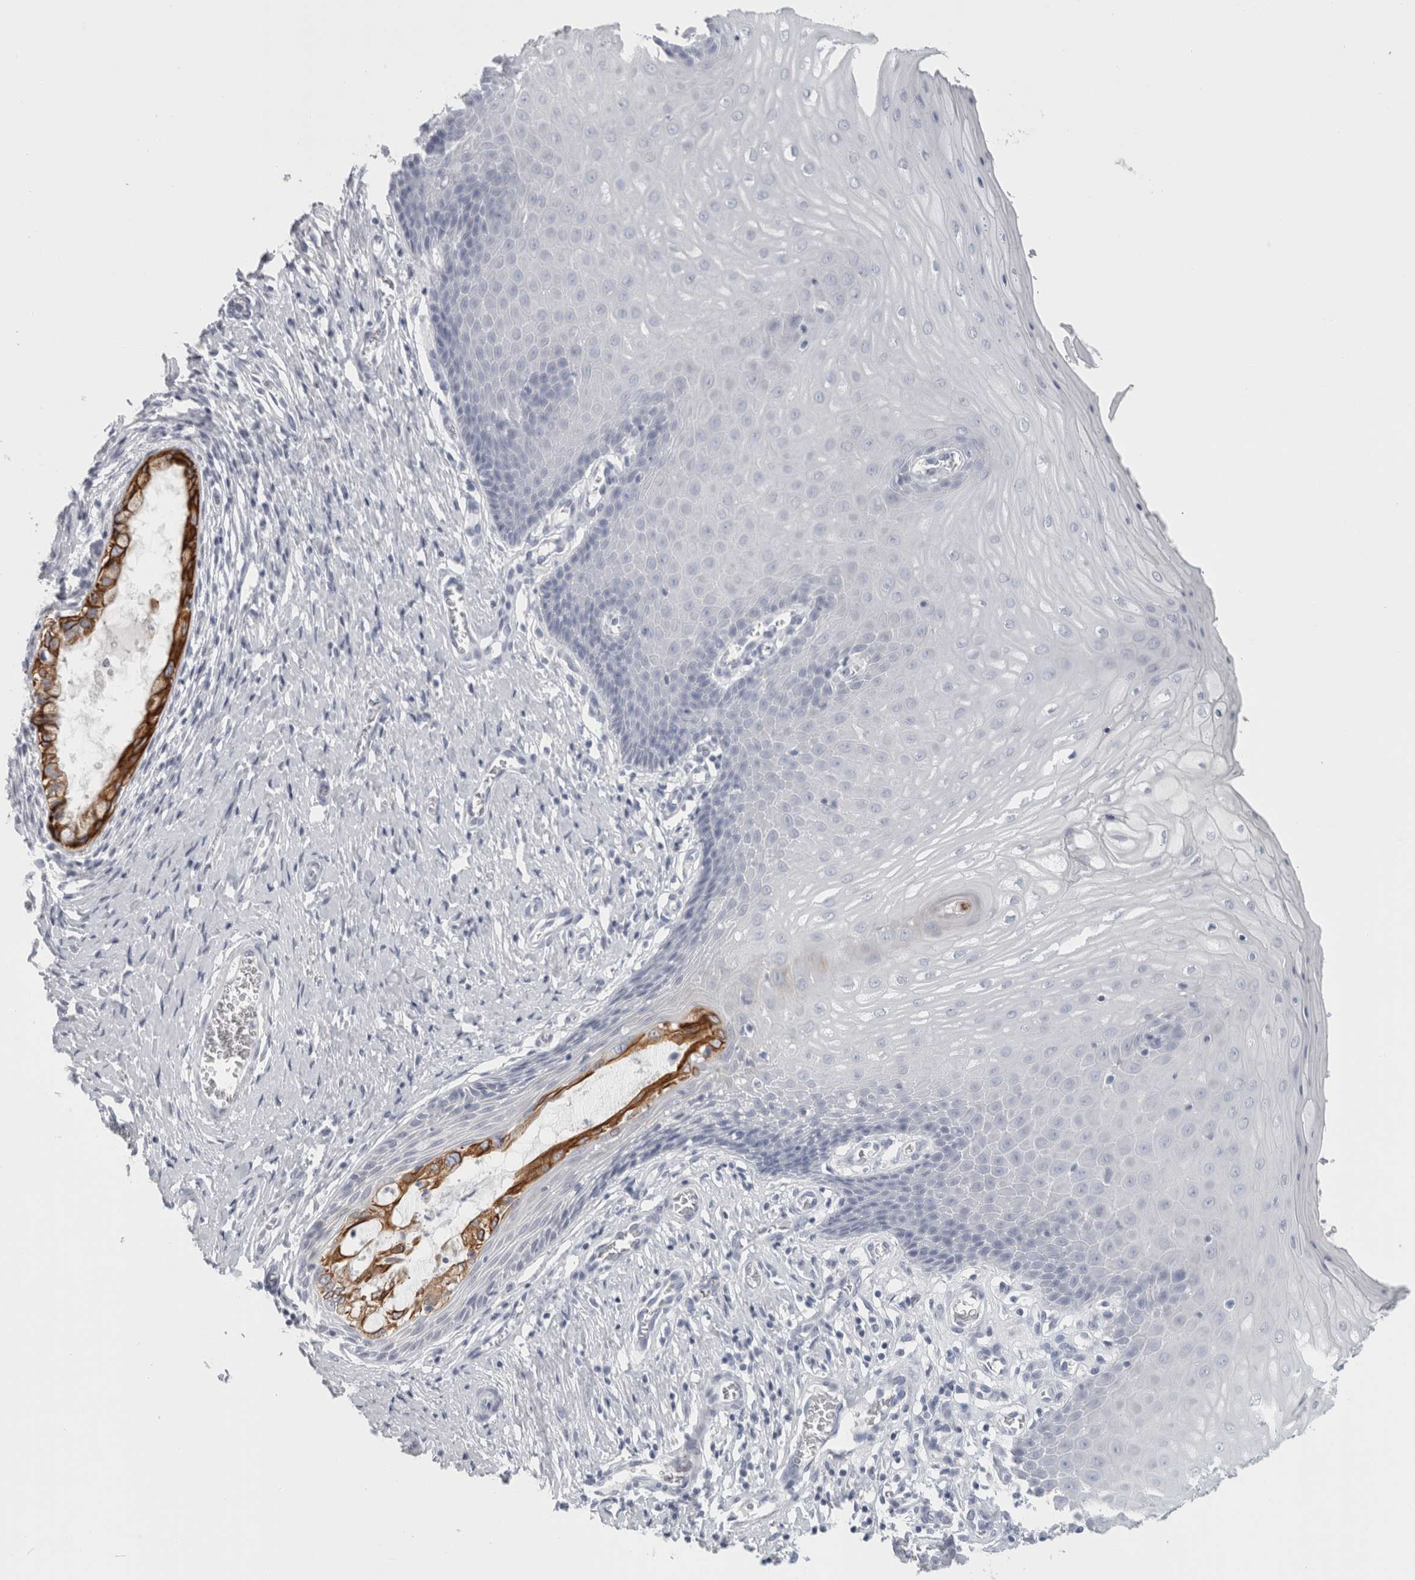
{"staining": {"intensity": "moderate", "quantity": ">75%", "location": "cytoplasmic/membranous"}, "tissue": "cervix", "cell_type": "Glandular cells", "image_type": "normal", "snomed": [{"axis": "morphology", "description": "Normal tissue, NOS"}, {"axis": "topography", "description": "Cervix"}], "caption": "DAB (3,3'-diaminobenzidine) immunohistochemical staining of benign human cervix displays moderate cytoplasmic/membranous protein positivity in about >75% of glandular cells.", "gene": "SLC28A3", "patient": {"sex": "female", "age": 55}}